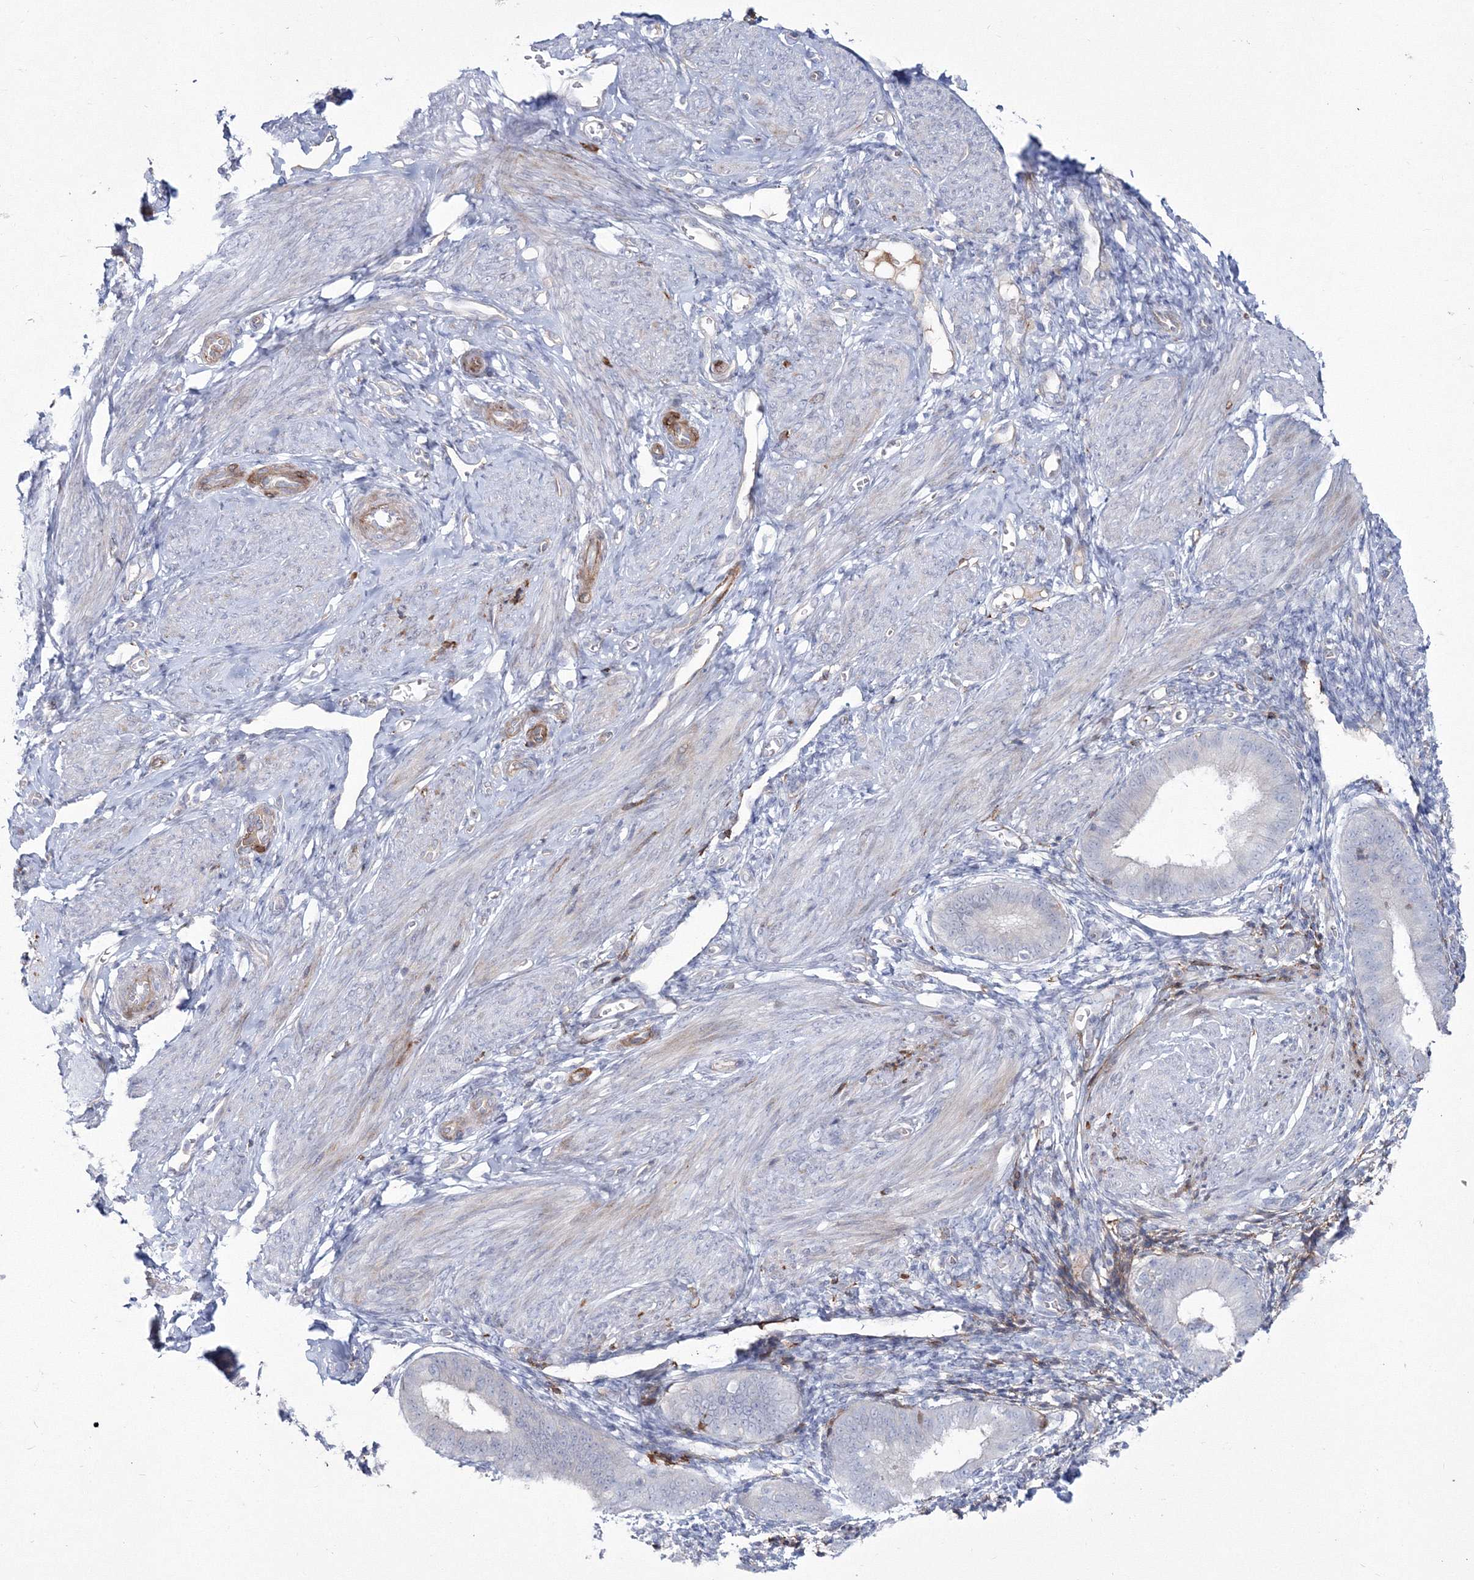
{"staining": {"intensity": "negative", "quantity": "none", "location": "none"}, "tissue": "endometrium", "cell_type": "Cells in endometrial stroma", "image_type": "normal", "snomed": [{"axis": "morphology", "description": "Normal tissue, NOS"}, {"axis": "topography", "description": "Uterus"}, {"axis": "topography", "description": "Endometrium"}], "caption": "IHC image of benign endometrium: endometrium stained with DAB shows no significant protein staining in cells in endometrial stroma. The staining was performed using DAB (3,3'-diaminobenzidine) to visualize the protein expression in brown, while the nuclei were stained in blue with hematoxylin (Magnification: 20x).", "gene": "HYAL2", "patient": {"sex": "female", "age": 48}}